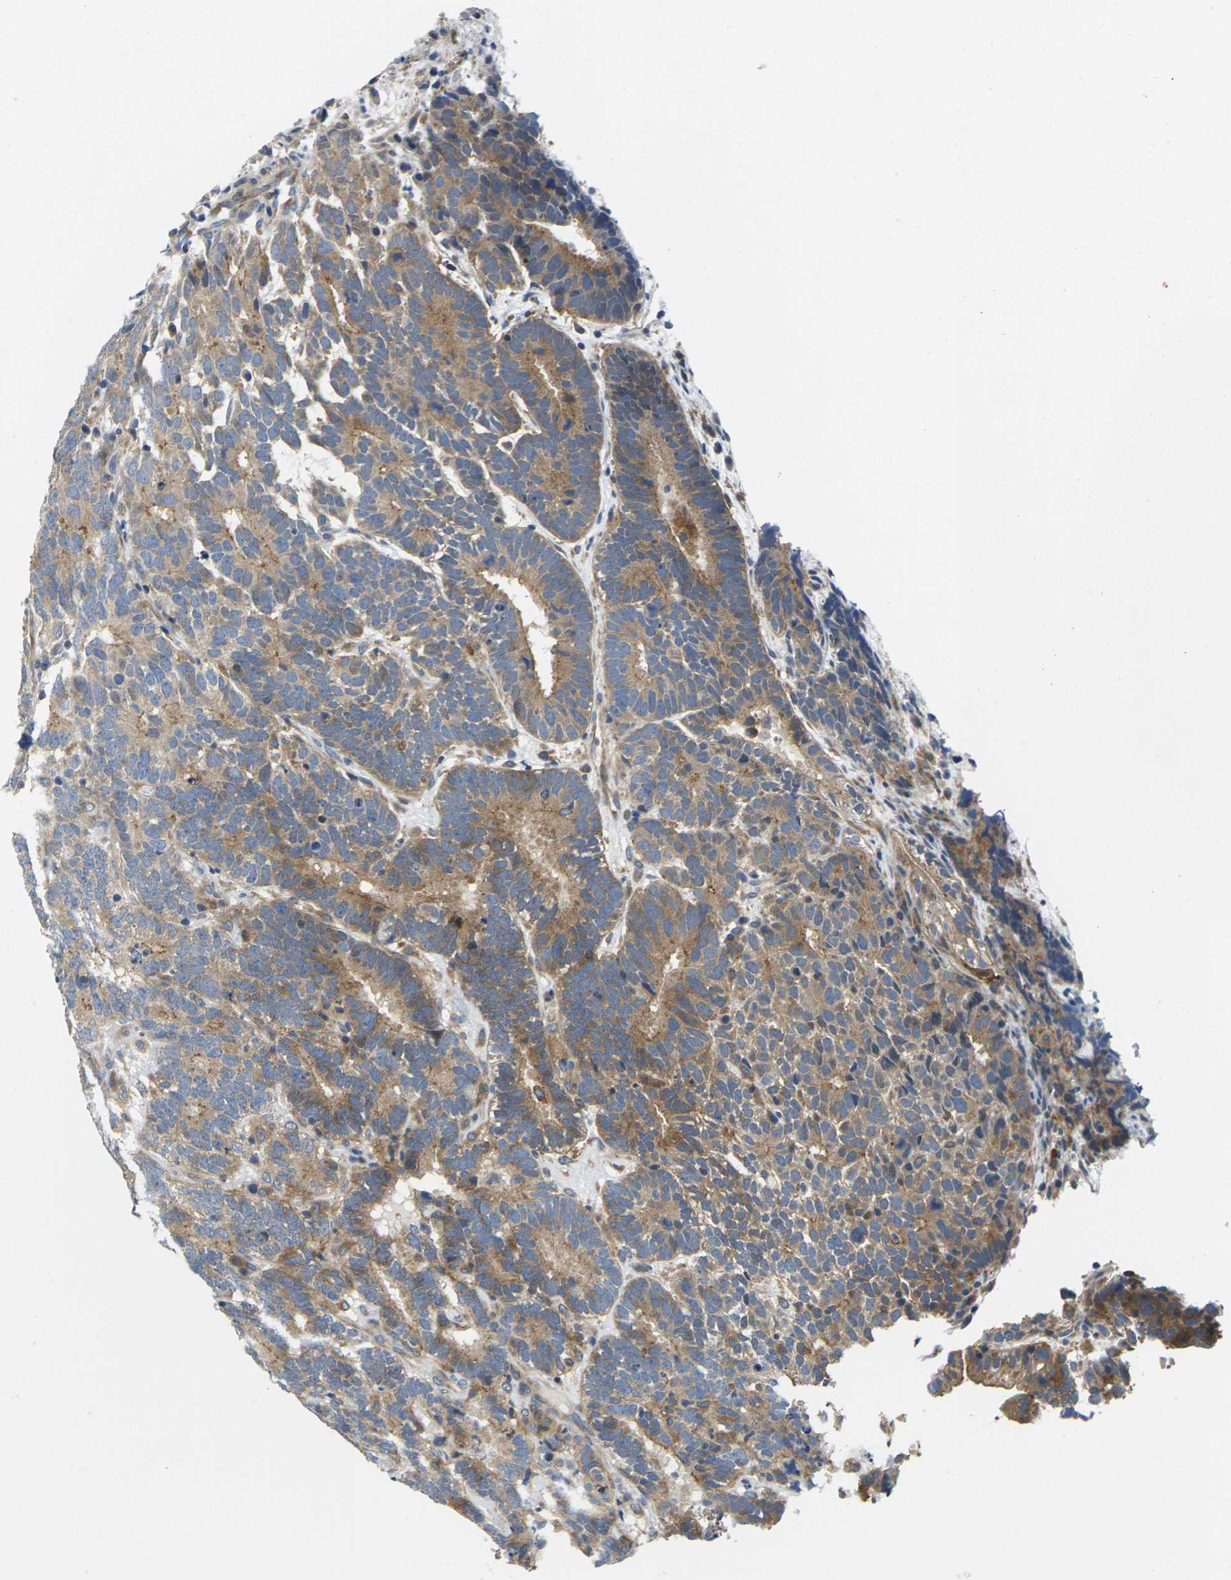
{"staining": {"intensity": "moderate", "quantity": "25%-75%", "location": "cytoplasmic/membranous"}, "tissue": "testis cancer", "cell_type": "Tumor cells", "image_type": "cancer", "snomed": [{"axis": "morphology", "description": "Carcinoma, Embryonal, NOS"}, {"axis": "topography", "description": "Testis"}], "caption": "IHC of embryonal carcinoma (testis) exhibits medium levels of moderate cytoplasmic/membranous positivity in about 25%-75% of tumor cells.", "gene": "SCNN1A", "patient": {"sex": "male", "age": 26}}